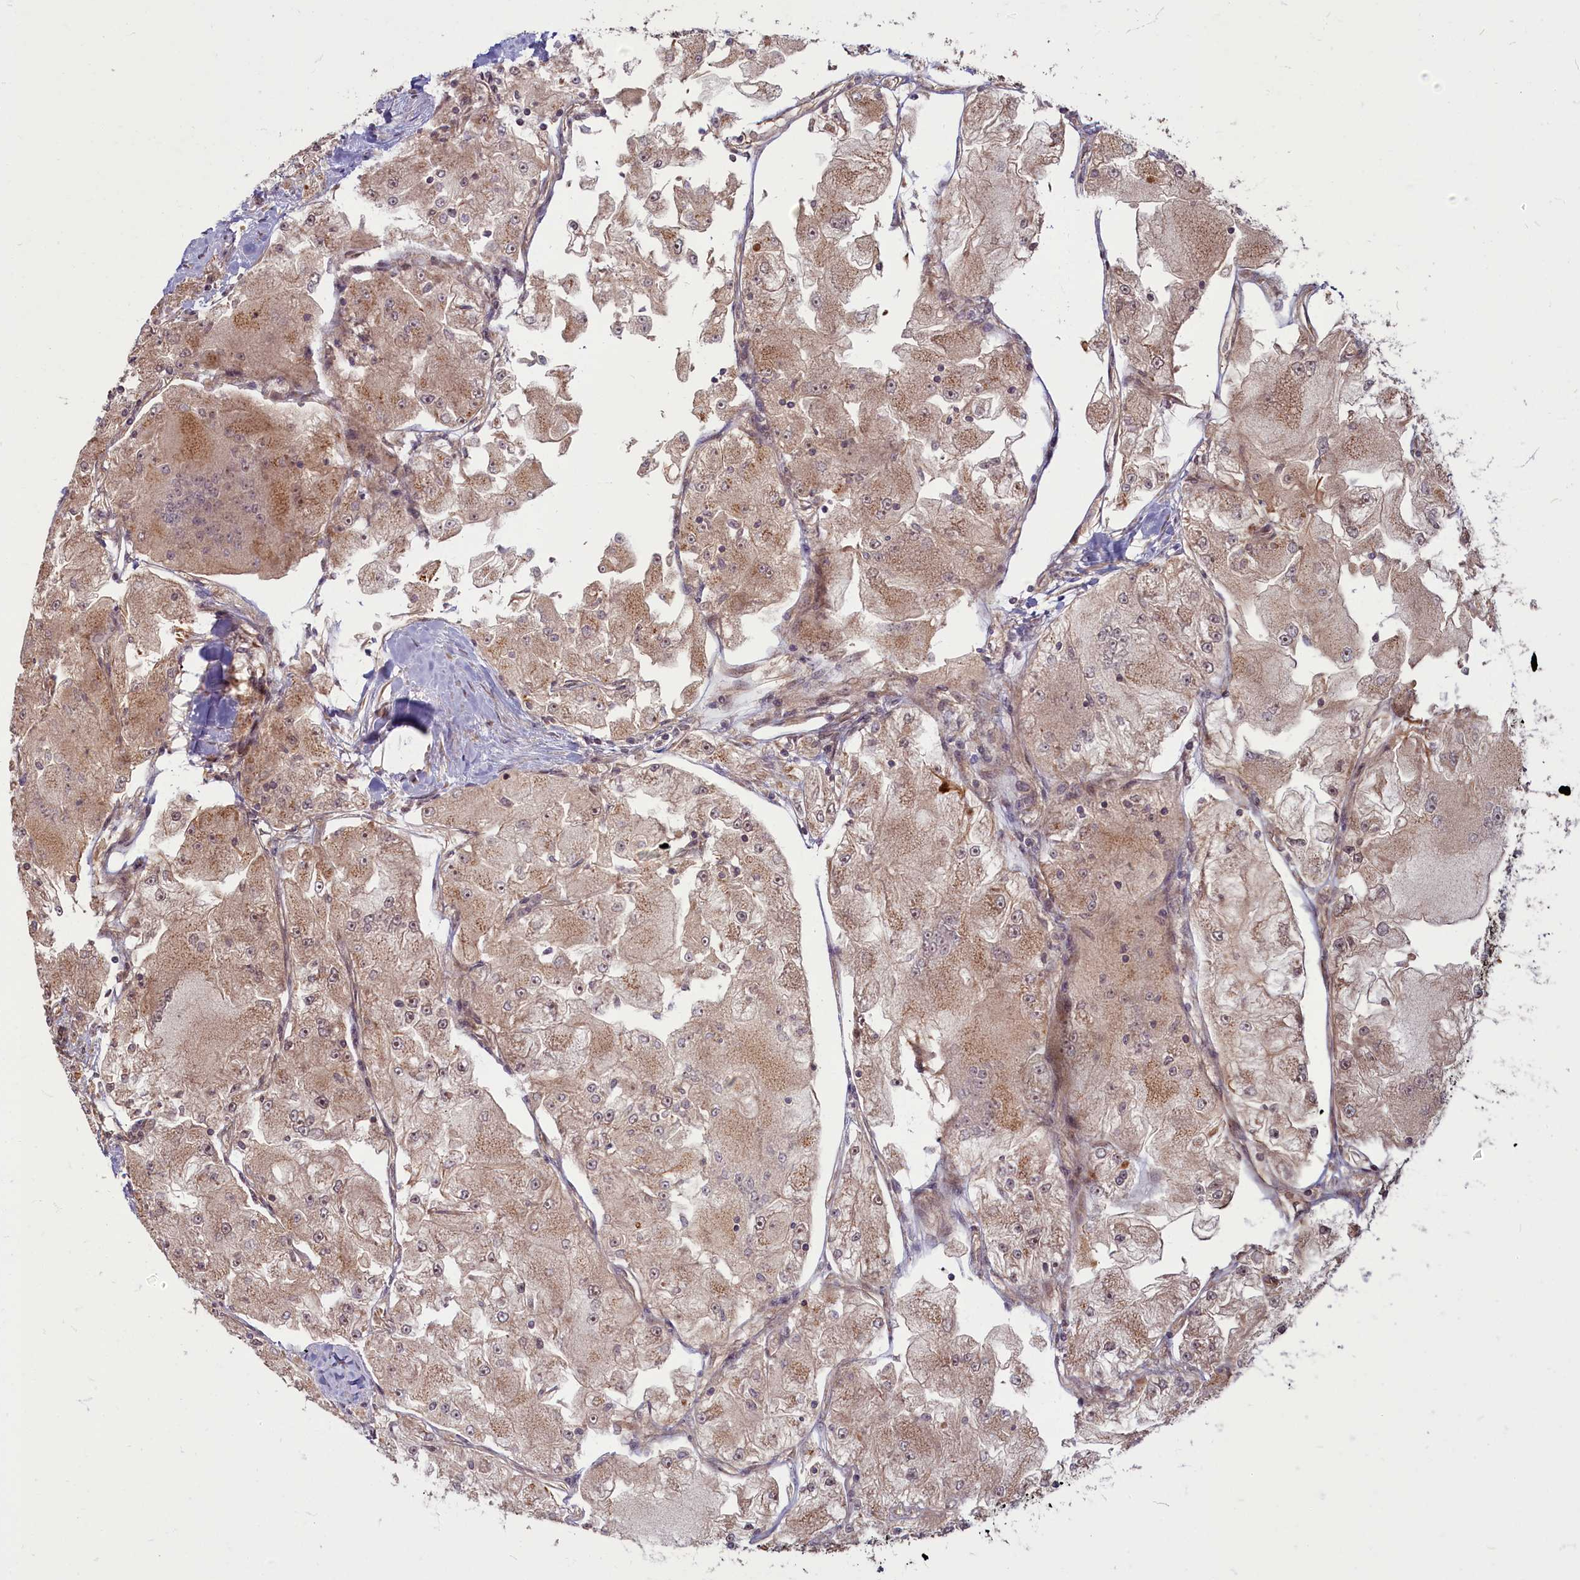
{"staining": {"intensity": "moderate", "quantity": ">75%", "location": "cytoplasmic/membranous"}, "tissue": "renal cancer", "cell_type": "Tumor cells", "image_type": "cancer", "snomed": [{"axis": "morphology", "description": "Adenocarcinoma, NOS"}, {"axis": "topography", "description": "Kidney"}], "caption": "An IHC micrograph of tumor tissue is shown. Protein staining in brown shows moderate cytoplasmic/membranous positivity in renal adenocarcinoma within tumor cells.", "gene": "MYCBP", "patient": {"sex": "female", "age": 72}}